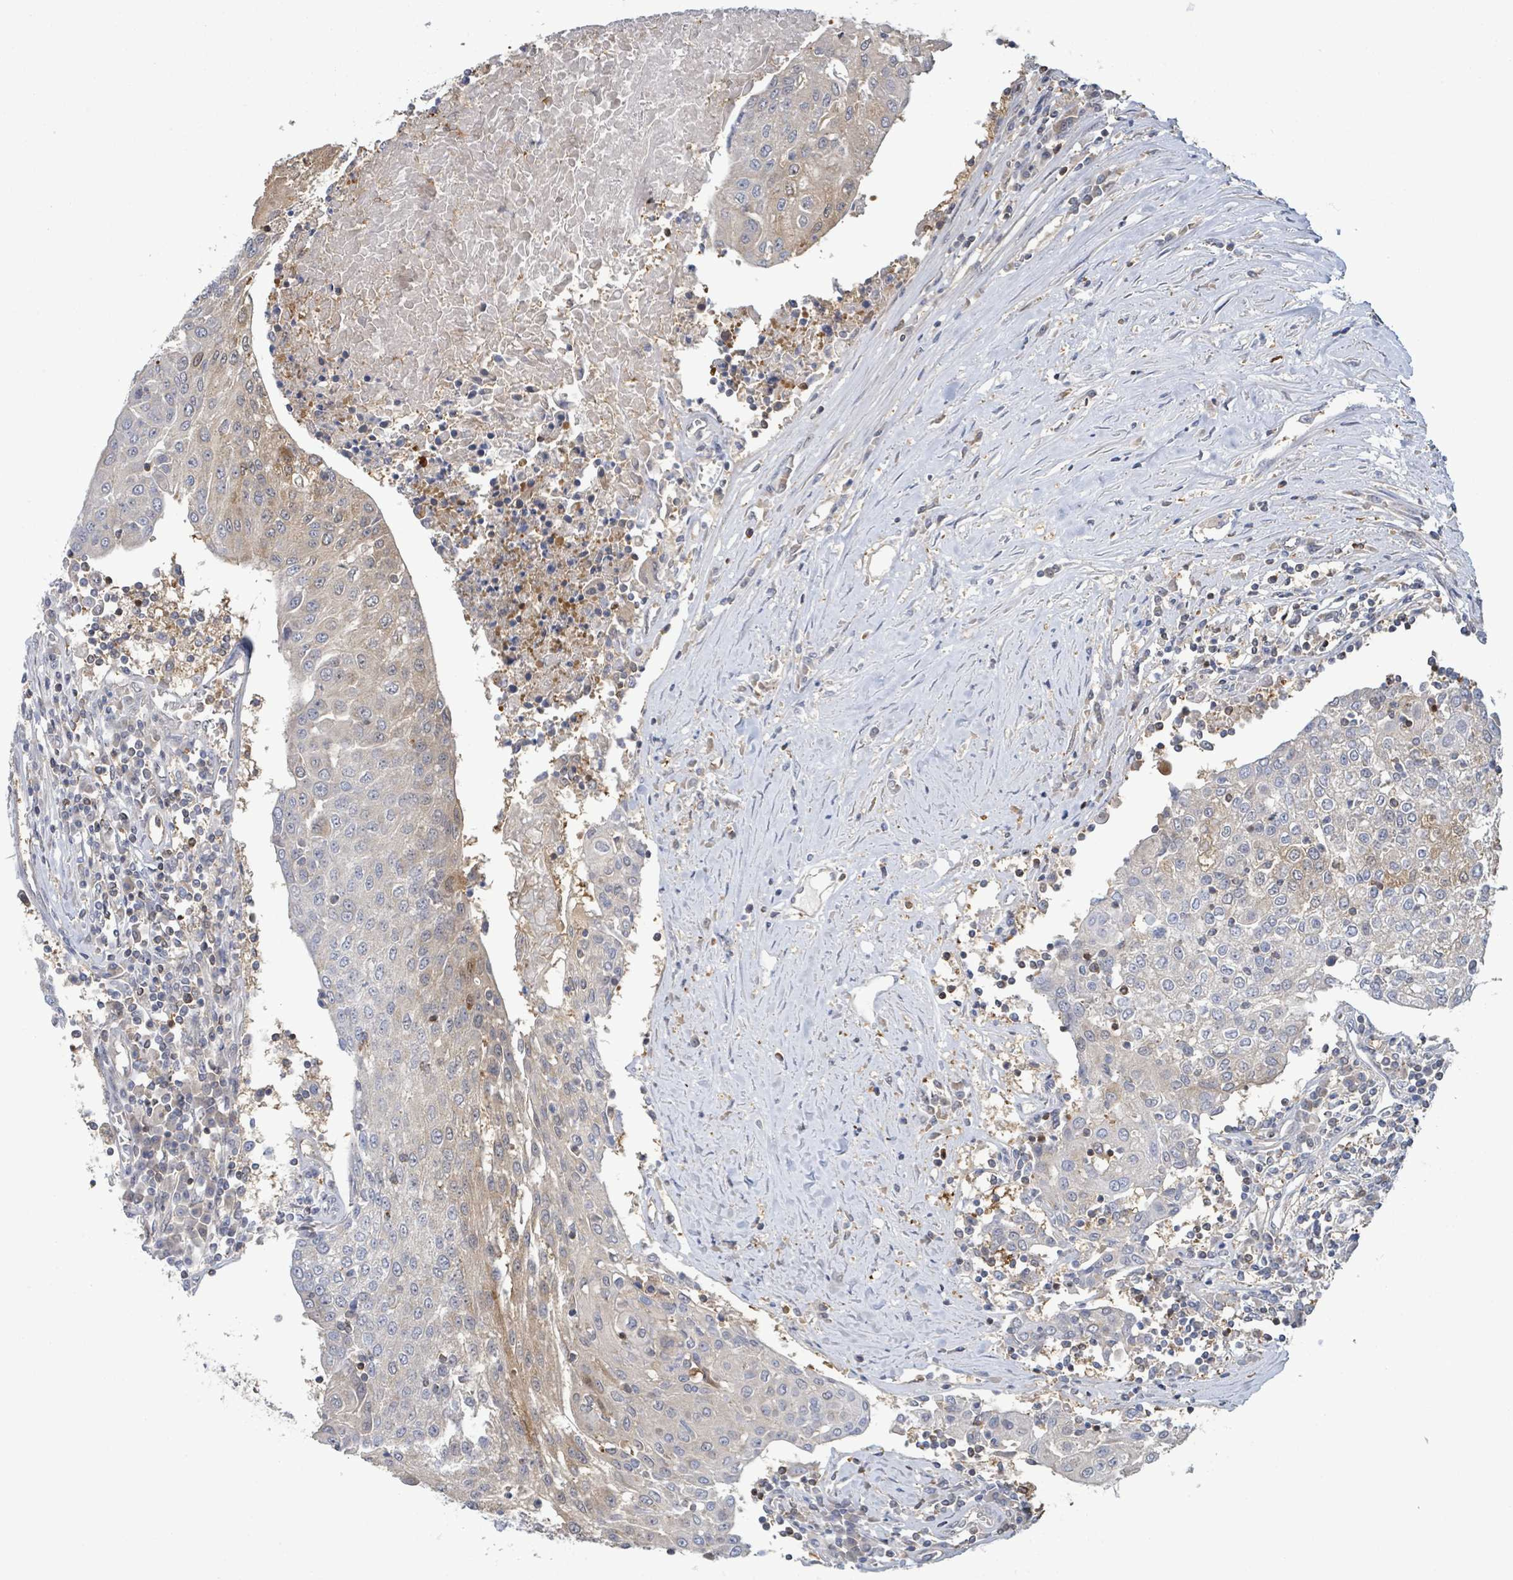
{"staining": {"intensity": "negative", "quantity": "none", "location": "none"}, "tissue": "urothelial cancer", "cell_type": "Tumor cells", "image_type": "cancer", "snomed": [{"axis": "morphology", "description": "Urothelial carcinoma, High grade"}, {"axis": "topography", "description": "Urinary bladder"}], "caption": "A histopathology image of urothelial cancer stained for a protein reveals no brown staining in tumor cells.", "gene": "PGAM1", "patient": {"sex": "female", "age": 85}}